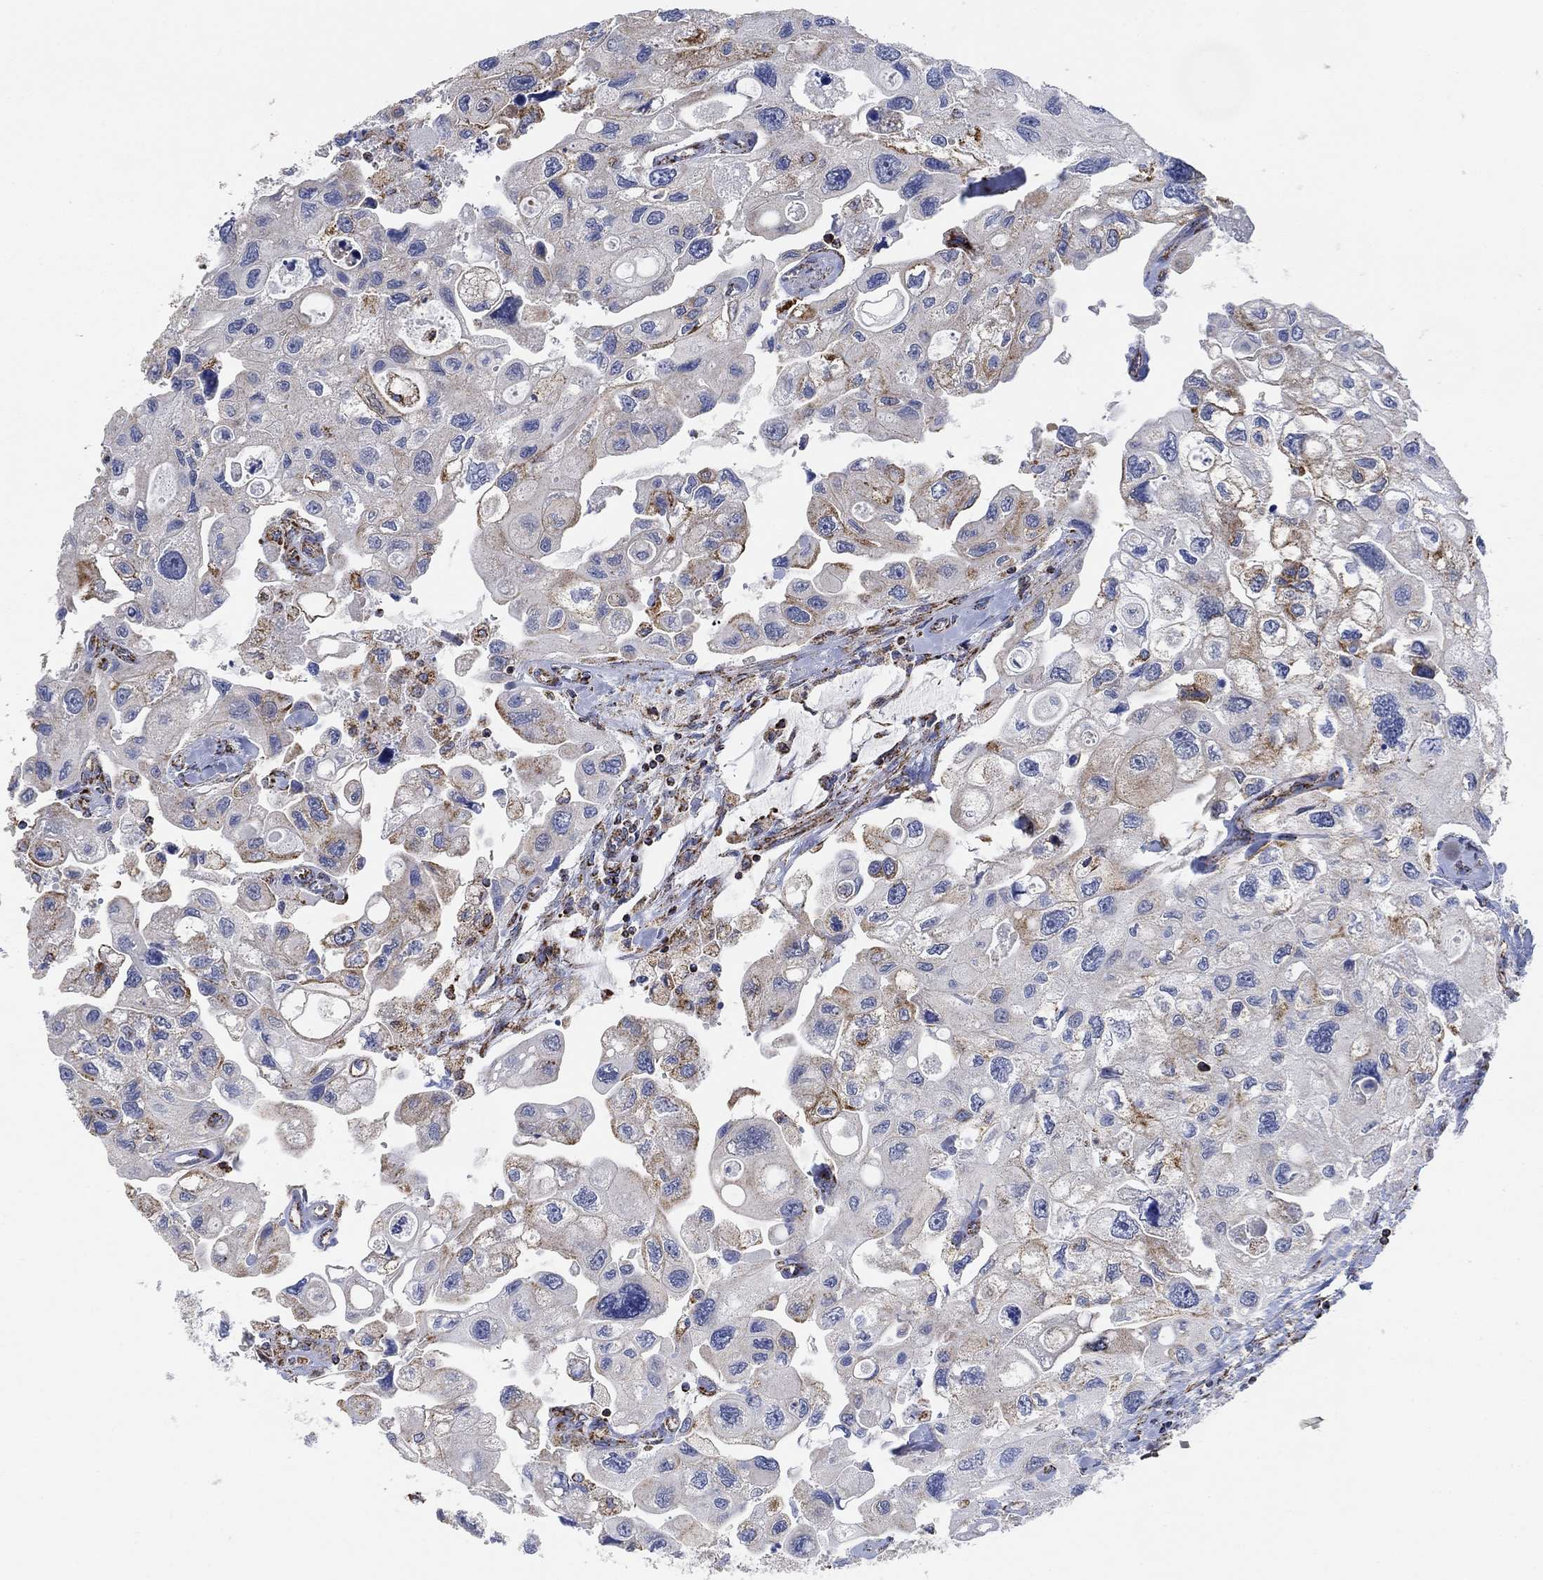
{"staining": {"intensity": "moderate", "quantity": "<25%", "location": "cytoplasmic/membranous"}, "tissue": "urothelial cancer", "cell_type": "Tumor cells", "image_type": "cancer", "snomed": [{"axis": "morphology", "description": "Urothelial carcinoma, High grade"}, {"axis": "topography", "description": "Urinary bladder"}], "caption": "Protein expression analysis of high-grade urothelial carcinoma displays moderate cytoplasmic/membranous expression in approximately <25% of tumor cells. The staining is performed using DAB (3,3'-diaminobenzidine) brown chromogen to label protein expression. The nuclei are counter-stained blue using hematoxylin.", "gene": "NDUFS3", "patient": {"sex": "male", "age": 59}}